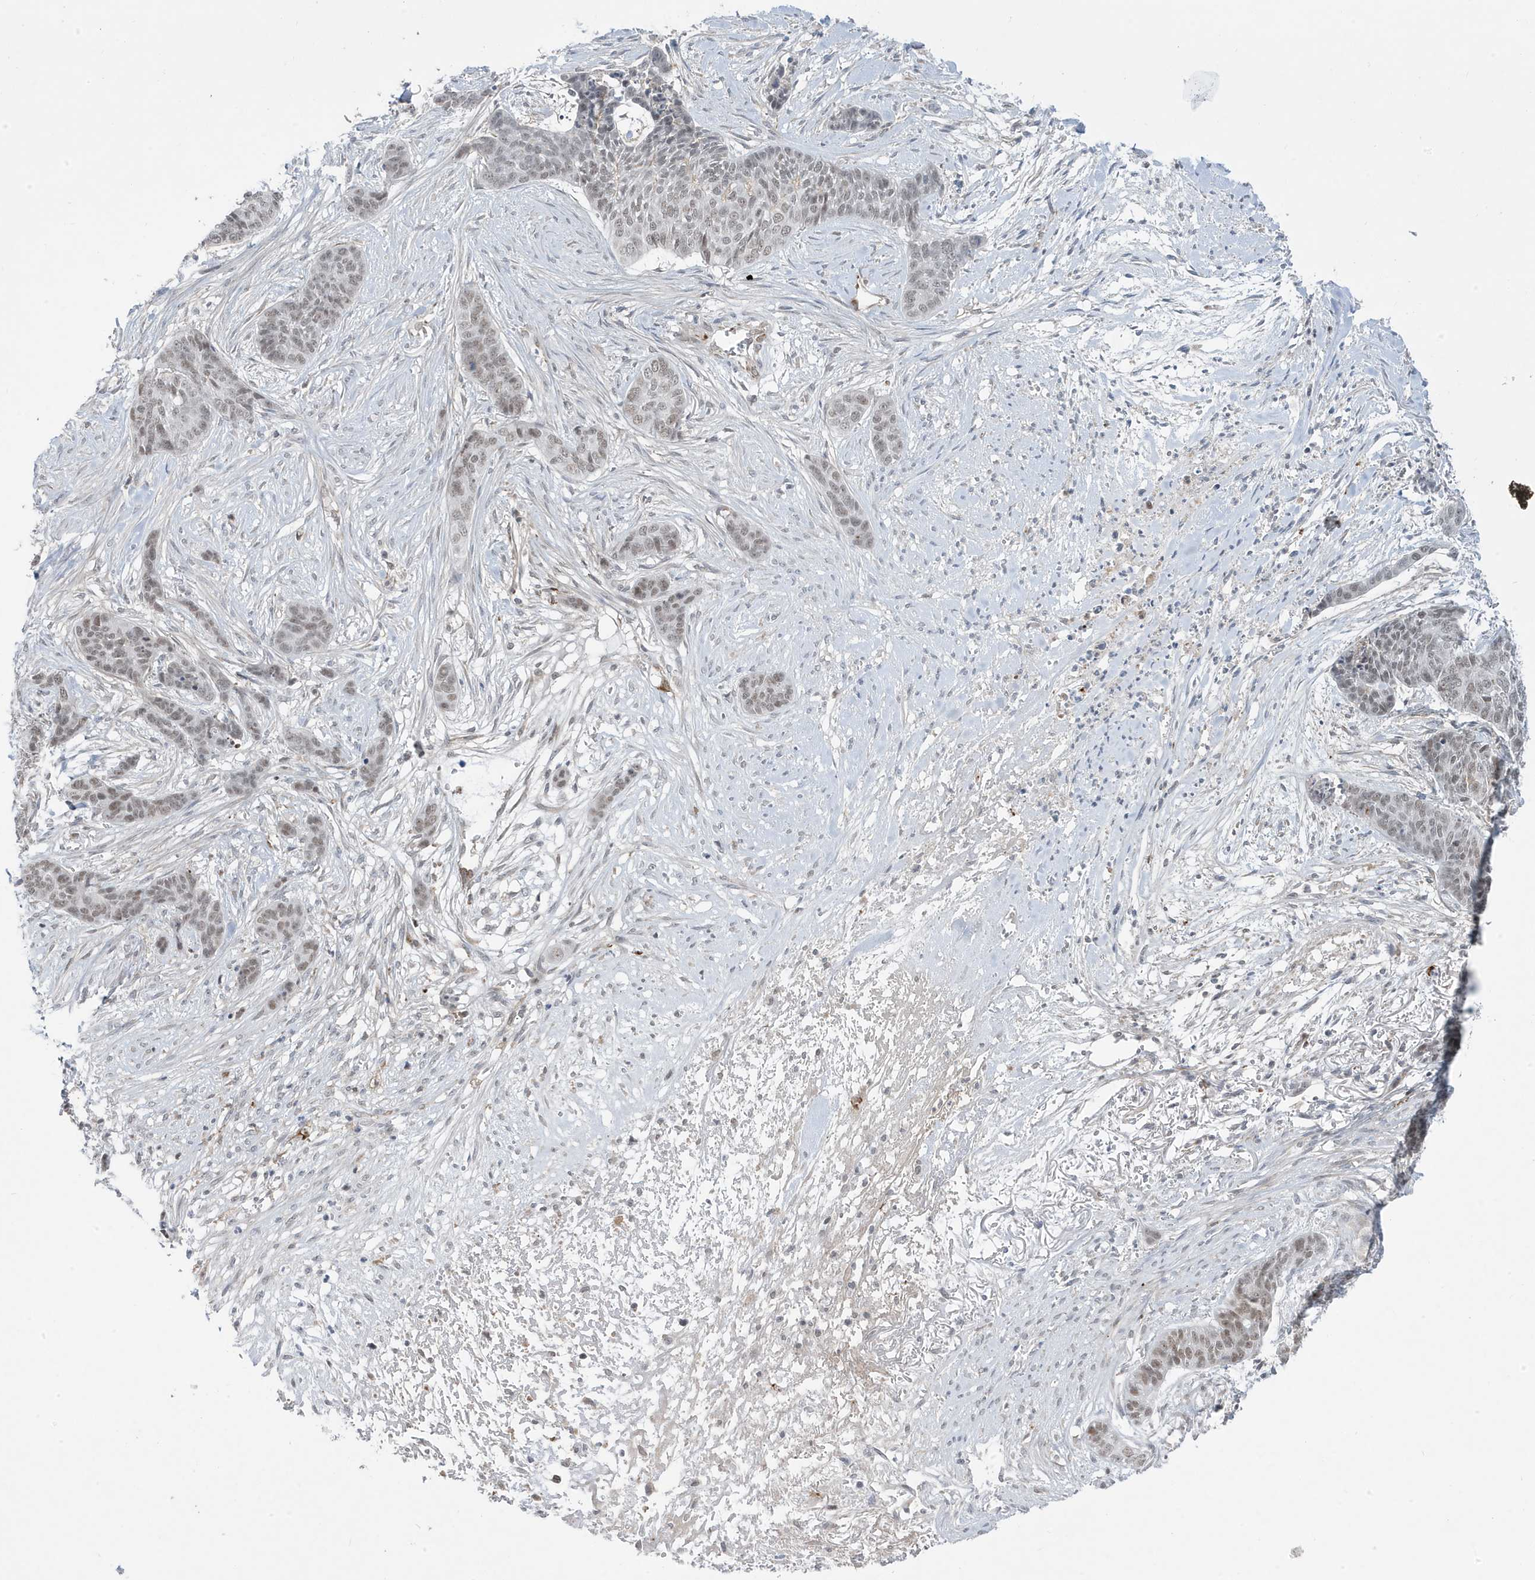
{"staining": {"intensity": "weak", "quantity": ">75%", "location": "nuclear"}, "tissue": "skin cancer", "cell_type": "Tumor cells", "image_type": "cancer", "snomed": [{"axis": "morphology", "description": "Basal cell carcinoma"}, {"axis": "topography", "description": "Skin"}], "caption": "Immunohistochemical staining of skin basal cell carcinoma shows weak nuclear protein positivity in about >75% of tumor cells.", "gene": "ADAMTSL3", "patient": {"sex": "female", "age": 64}}